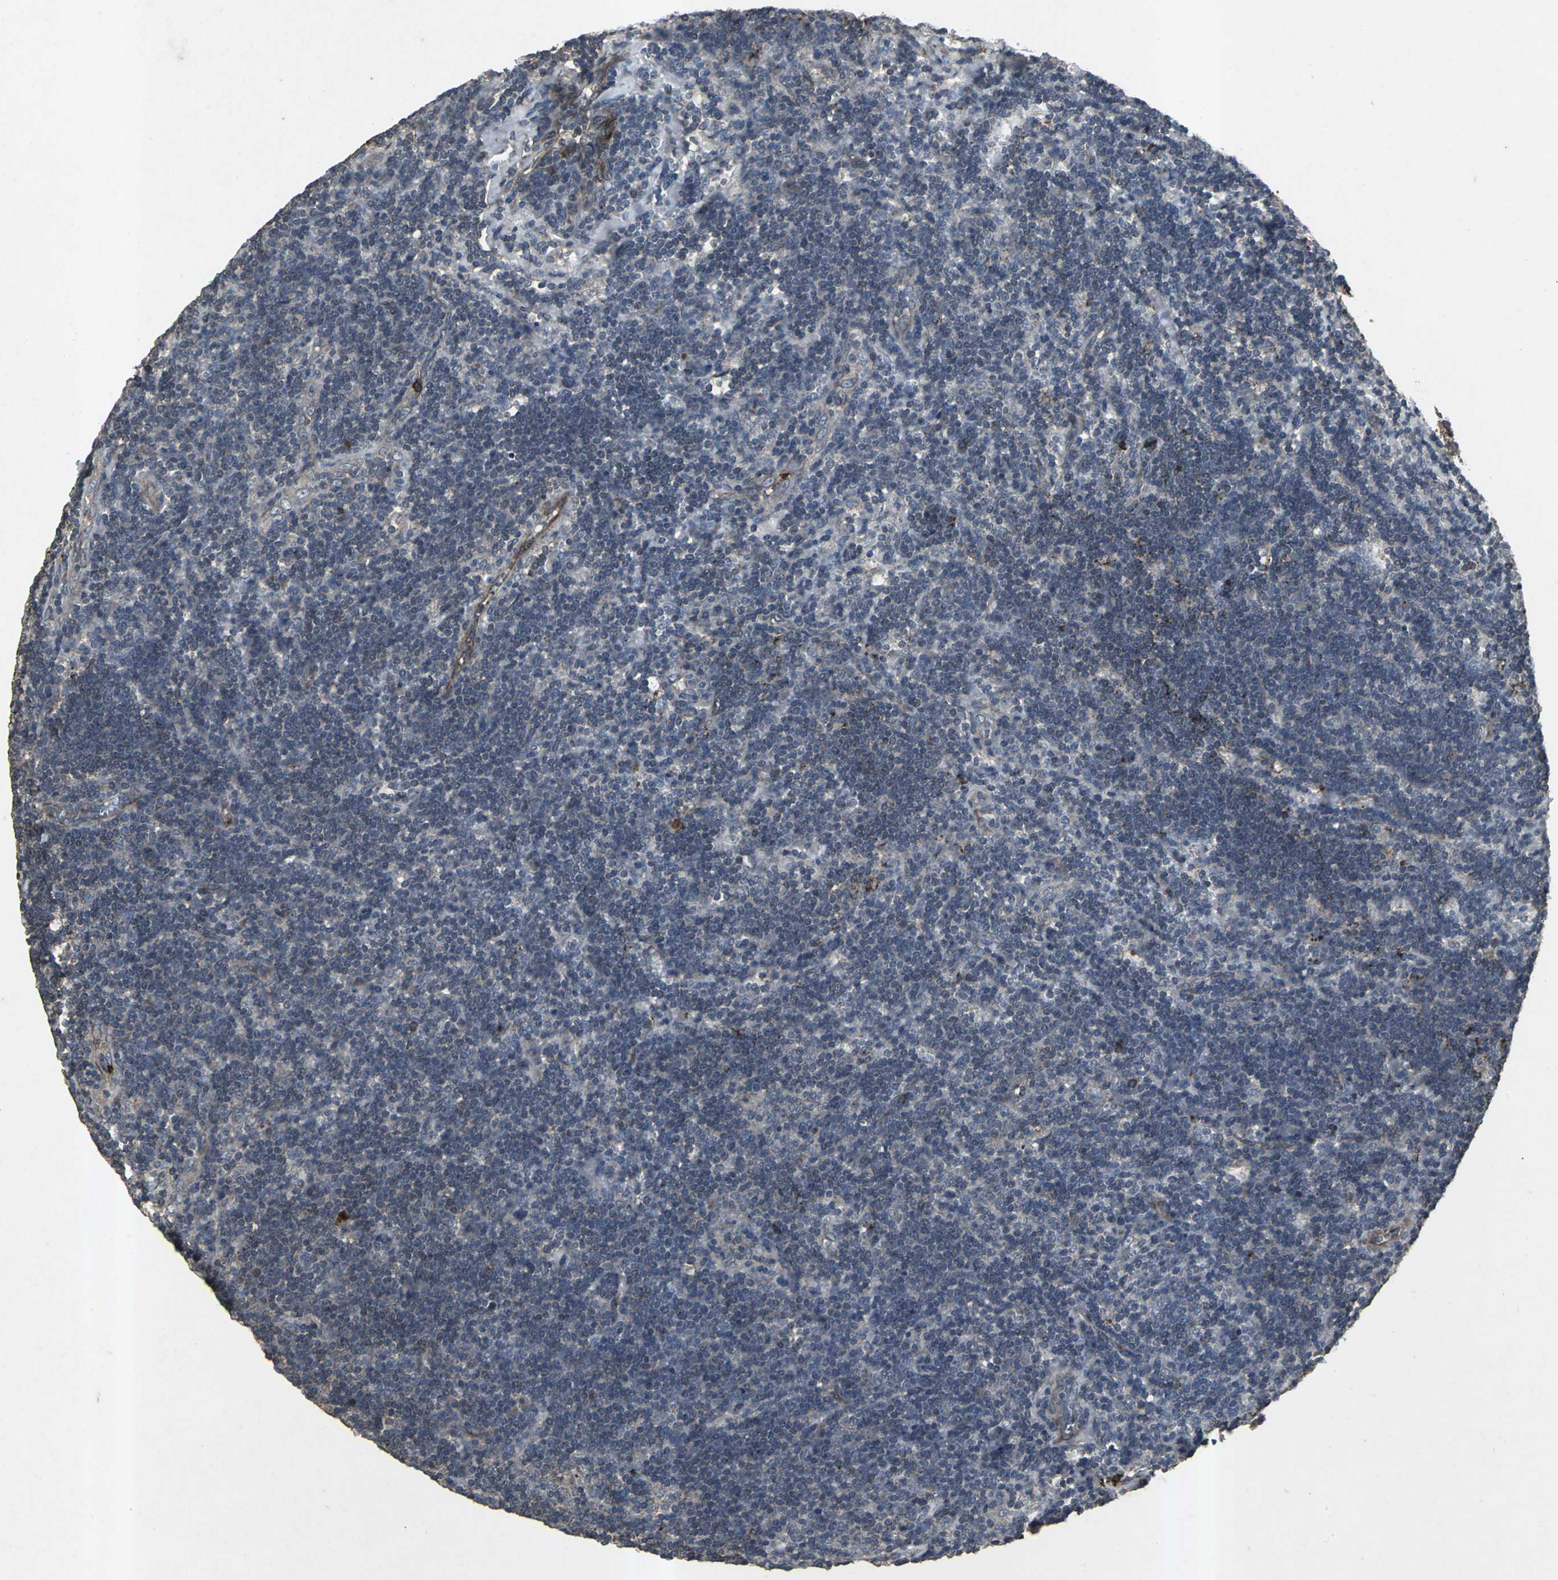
{"staining": {"intensity": "negative", "quantity": "none", "location": "none"}, "tissue": "lymphoma", "cell_type": "Tumor cells", "image_type": "cancer", "snomed": [{"axis": "morphology", "description": "Malignant lymphoma, non-Hodgkin's type, Low grade"}, {"axis": "topography", "description": "Lymph node"}], "caption": "The micrograph reveals no significant positivity in tumor cells of low-grade malignant lymphoma, non-Hodgkin's type.", "gene": "CCR9", "patient": {"sex": "male", "age": 70}}